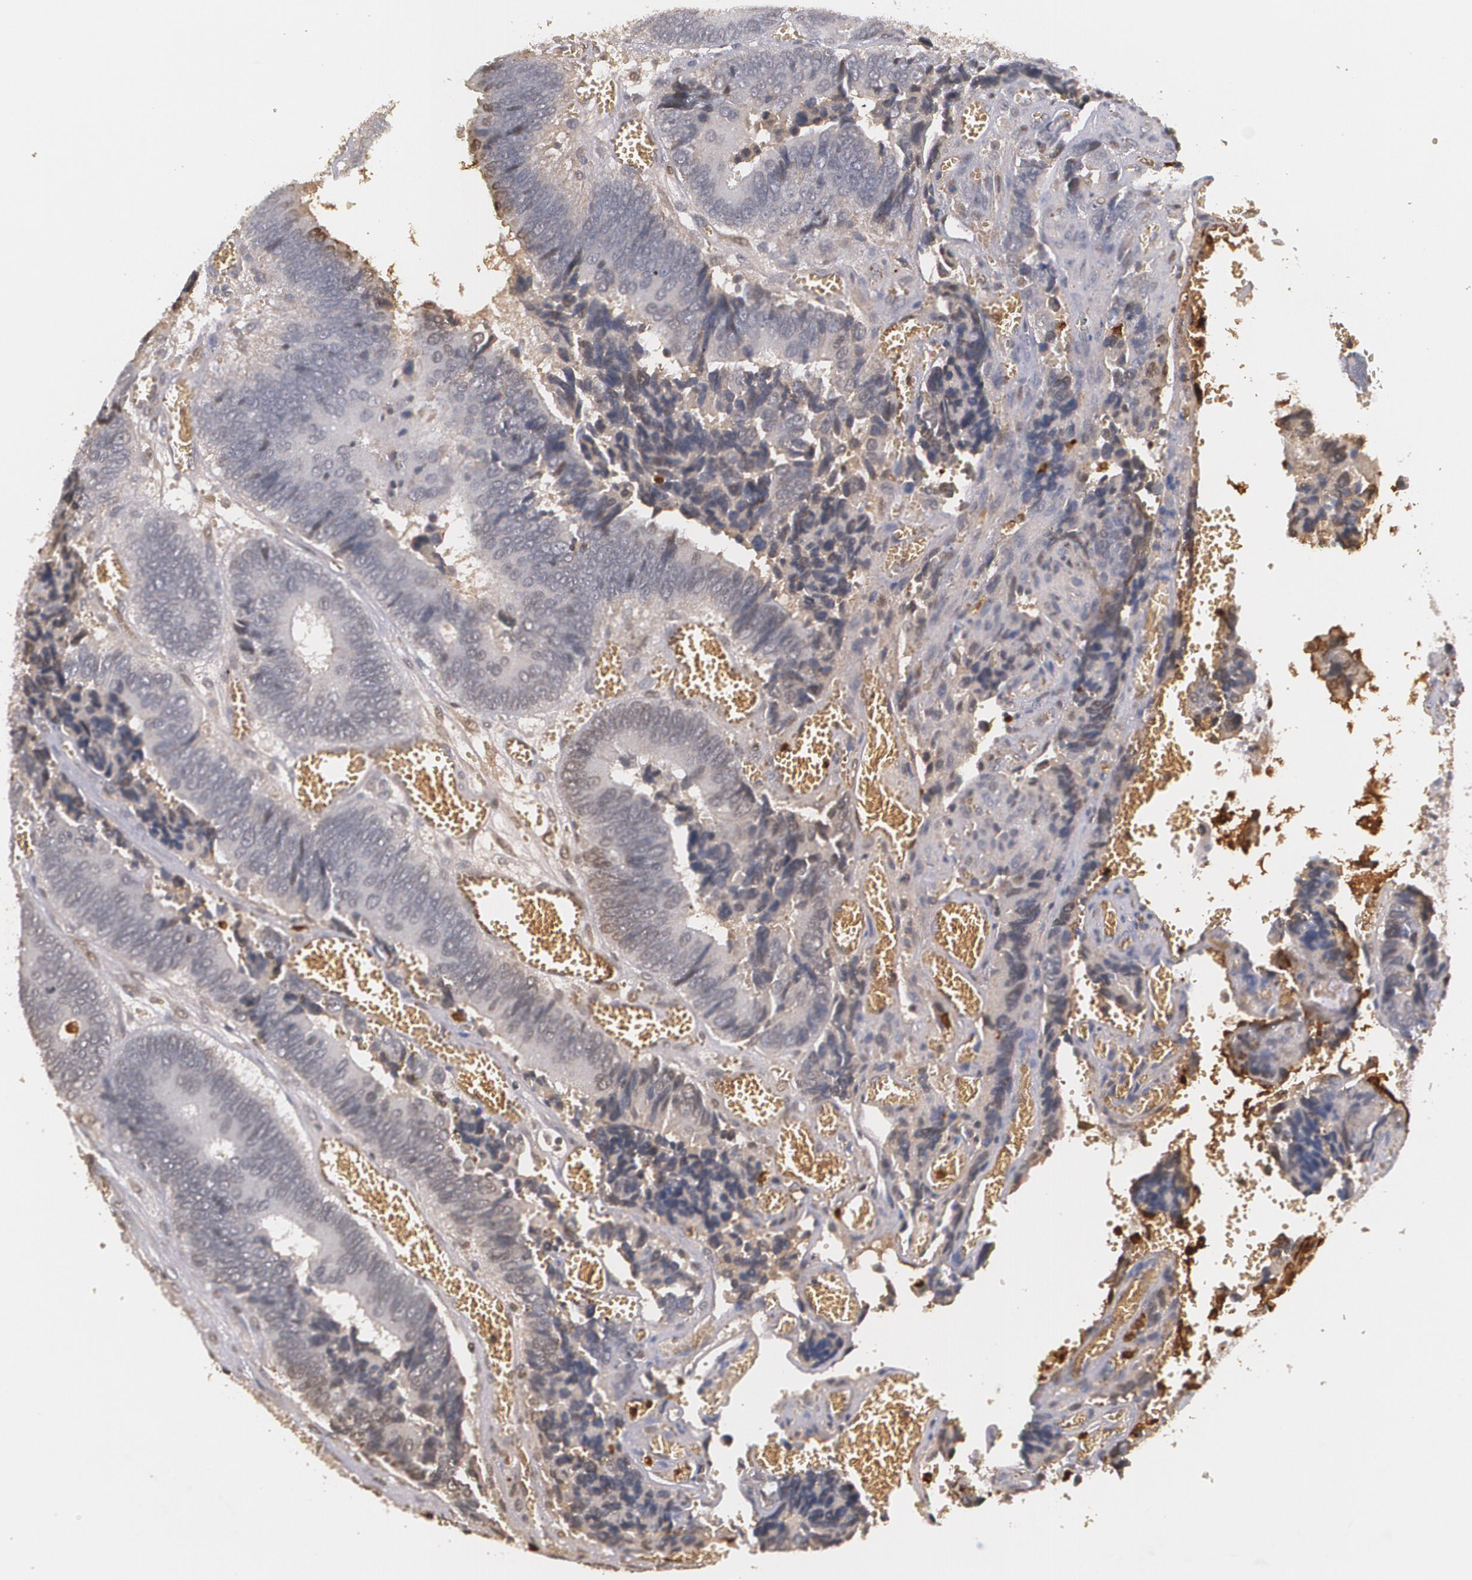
{"staining": {"intensity": "weak", "quantity": "<25%", "location": "cytoplasmic/membranous"}, "tissue": "colorectal cancer", "cell_type": "Tumor cells", "image_type": "cancer", "snomed": [{"axis": "morphology", "description": "Adenocarcinoma, NOS"}, {"axis": "topography", "description": "Colon"}], "caption": "This is an immunohistochemistry (IHC) photomicrograph of human colorectal cancer. There is no staining in tumor cells.", "gene": "PTS", "patient": {"sex": "male", "age": 72}}